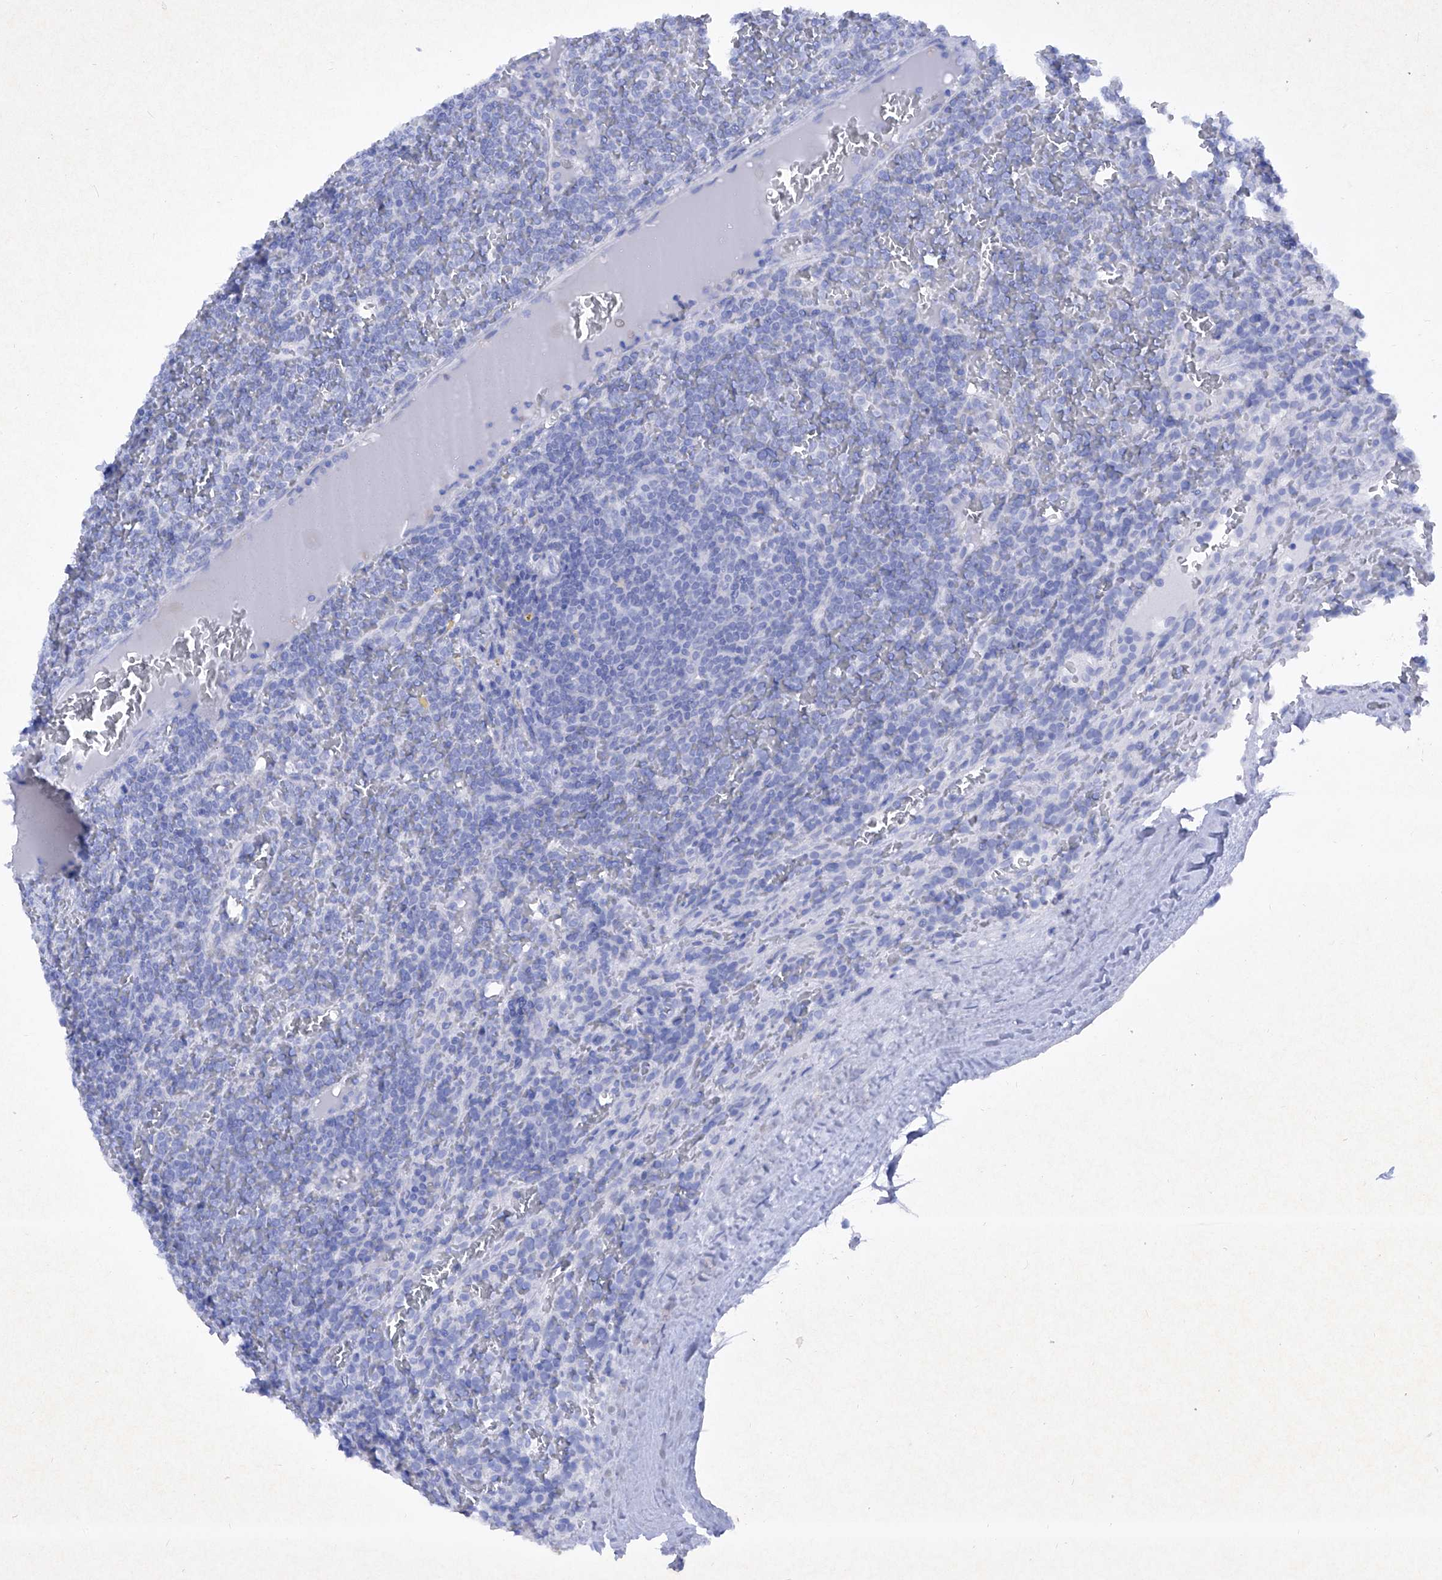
{"staining": {"intensity": "negative", "quantity": "none", "location": "none"}, "tissue": "lymphoma", "cell_type": "Tumor cells", "image_type": "cancer", "snomed": [{"axis": "morphology", "description": "Malignant lymphoma, non-Hodgkin's type, Low grade"}, {"axis": "topography", "description": "Spleen"}], "caption": "Low-grade malignant lymphoma, non-Hodgkin's type was stained to show a protein in brown. There is no significant staining in tumor cells.", "gene": "BARX2", "patient": {"sex": "female", "age": 19}}